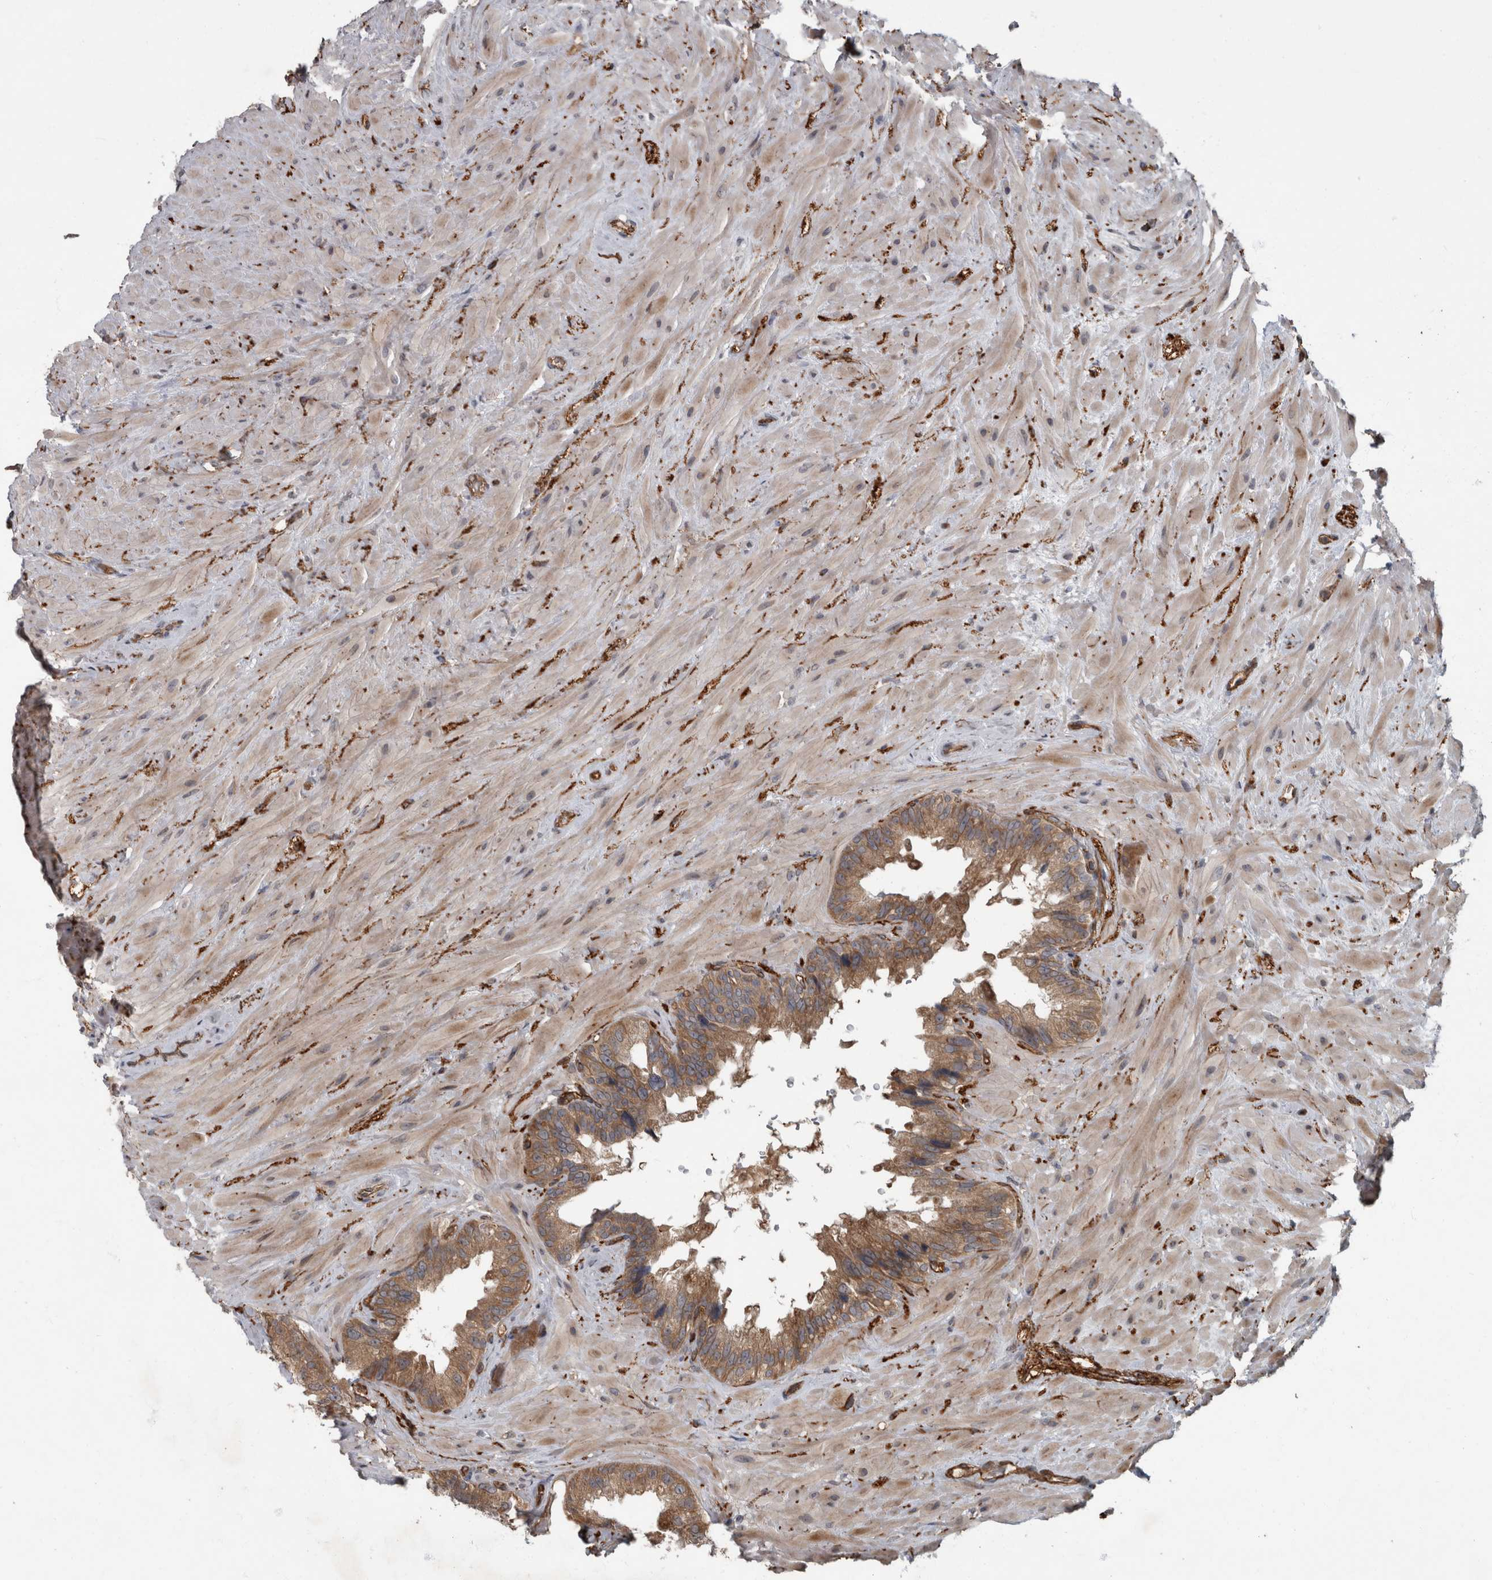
{"staining": {"intensity": "moderate", "quantity": ">75%", "location": "cytoplasmic/membranous"}, "tissue": "seminal vesicle", "cell_type": "Glandular cells", "image_type": "normal", "snomed": [{"axis": "morphology", "description": "Normal tissue, NOS"}, {"axis": "topography", "description": "Seminal veicle"}], "caption": "Unremarkable seminal vesicle was stained to show a protein in brown. There is medium levels of moderate cytoplasmic/membranous staining in approximately >75% of glandular cells.", "gene": "VEGFD", "patient": {"sex": "male", "age": 80}}